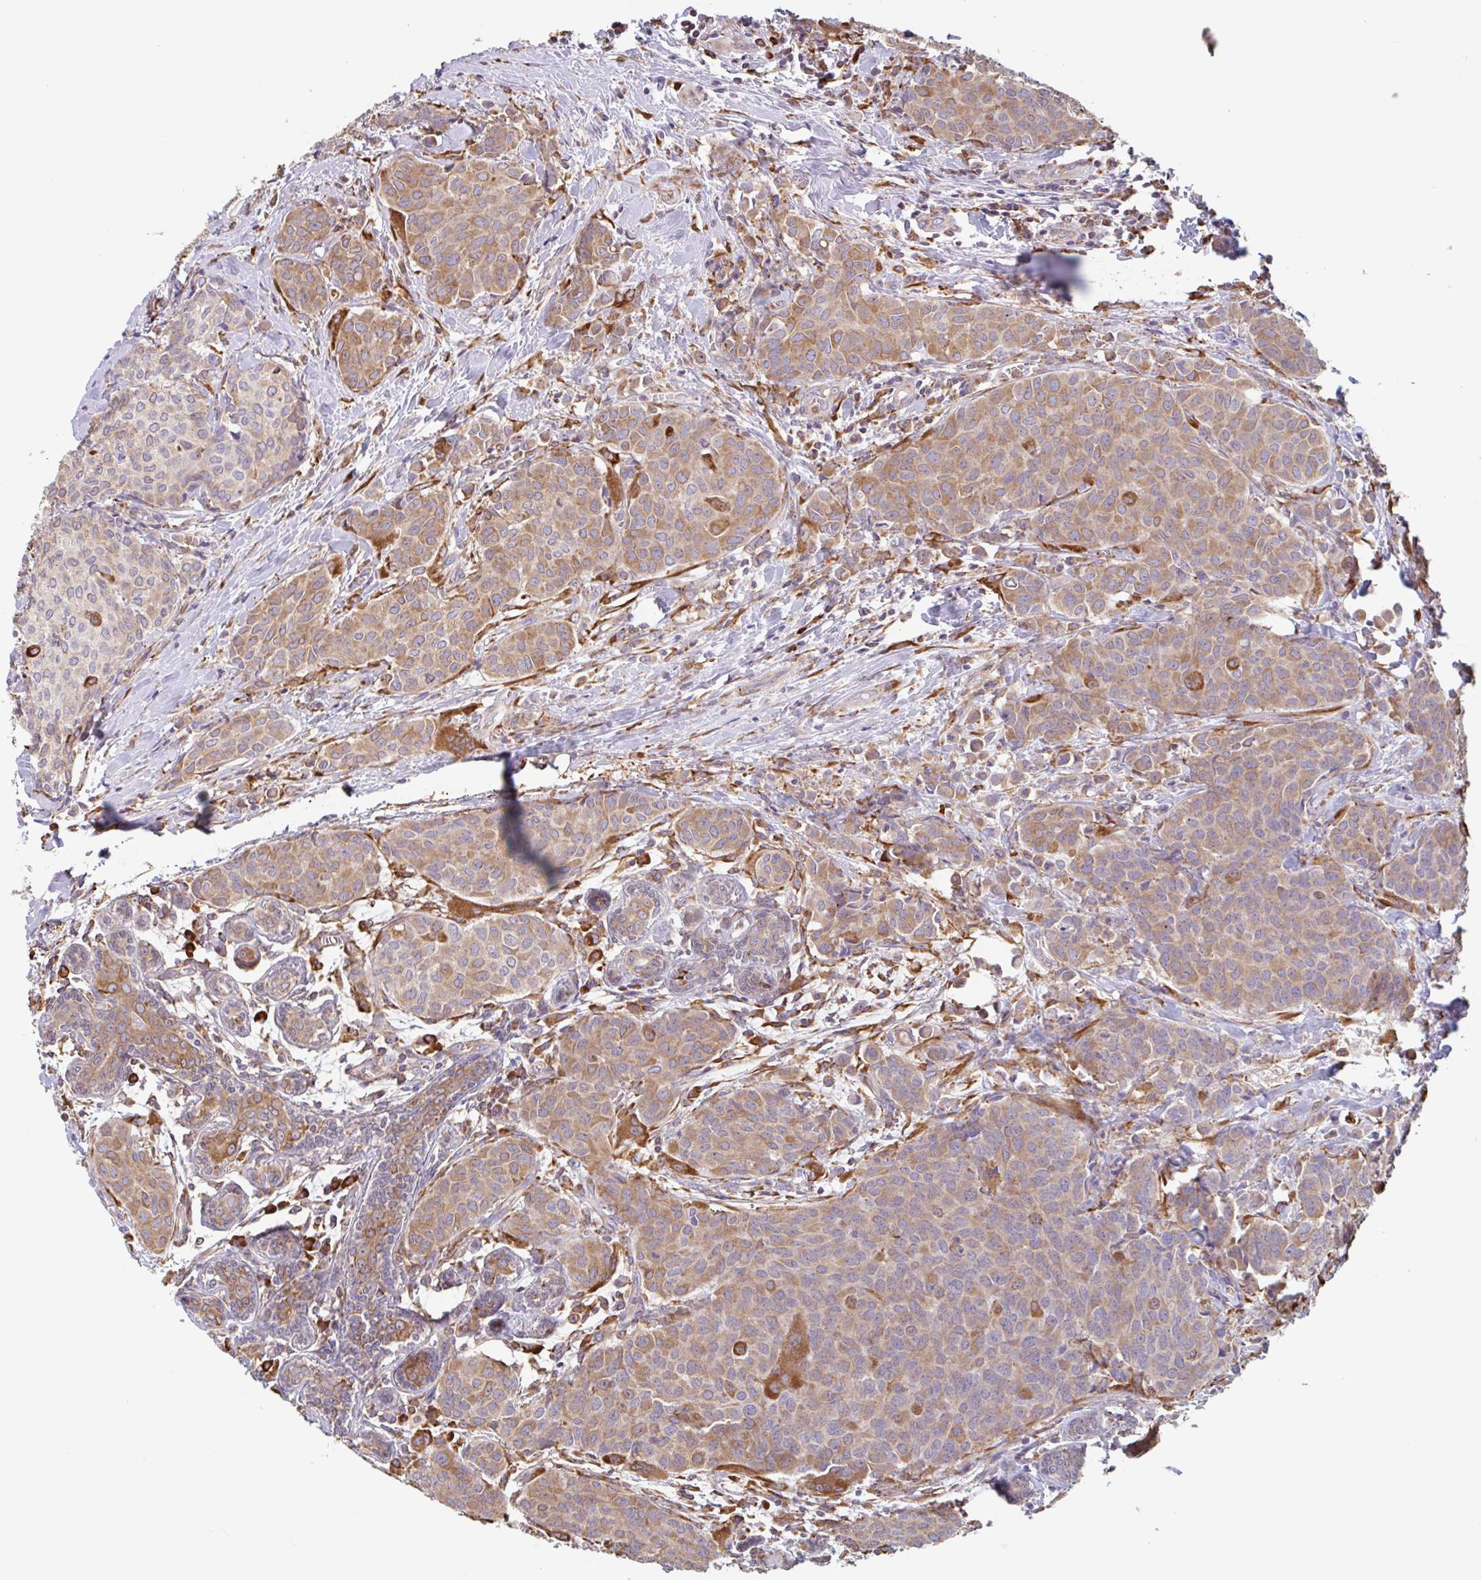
{"staining": {"intensity": "moderate", "quantity": "25%-75%", "location": "cytoplasmic/membranous"}, "tissue": "breast cancer", "cell_type": "Tumor cells", "image_type": "cancer", "snomed": [{"axis": "morphology", "description": "Duct carcinoma"}, {"axis": "topography", "description": "Breast"}], "caption": "Human invasive ductal carcinoma (breast) stained for a protein (brown) shows moderate cytoplasmic/membranous positive expression in approximately 25%-75% of tumor cells.", "gene": "DOK4", "patient": {"sex": "female", "age": 47}}